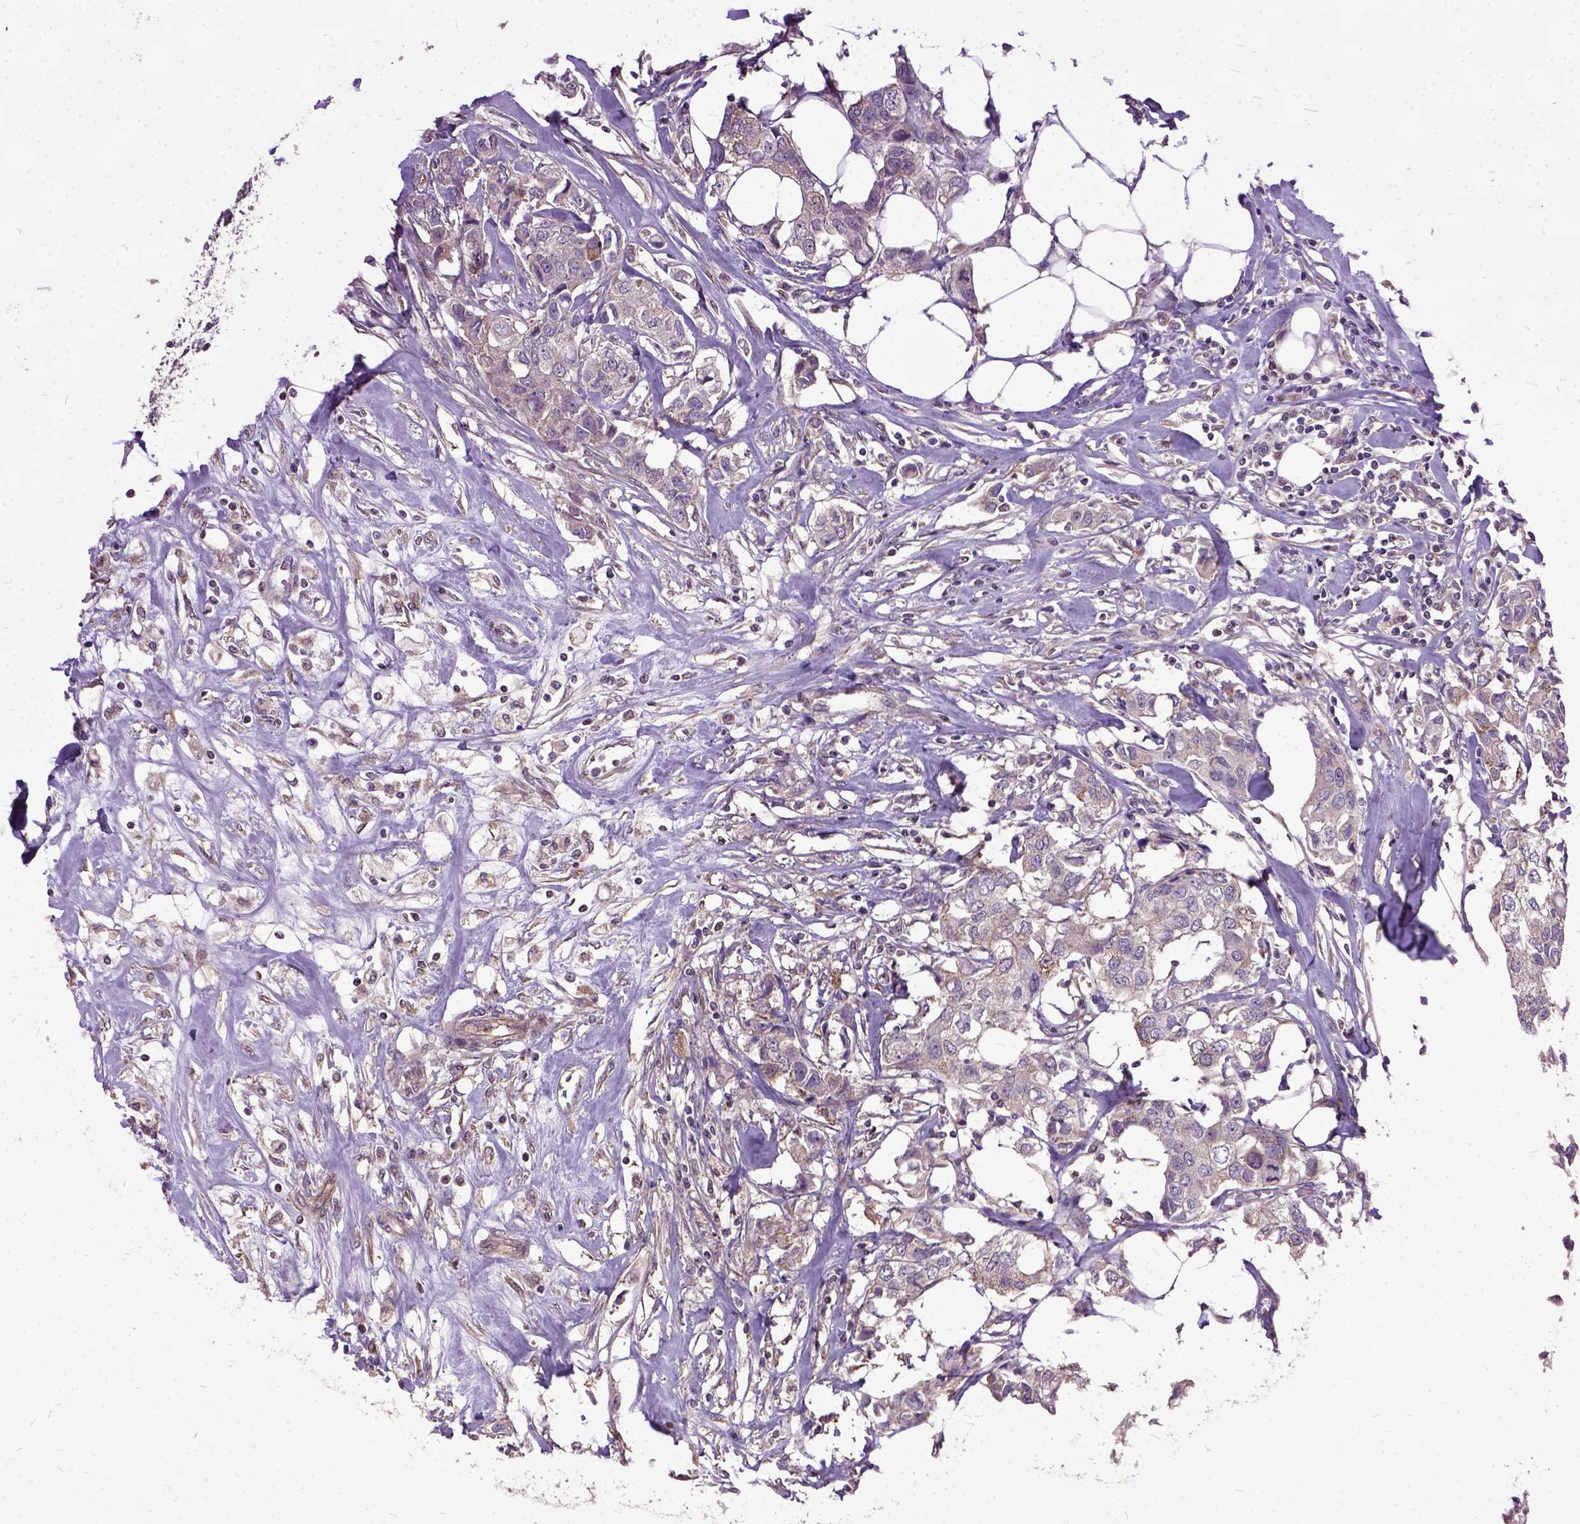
{"staining": {"intensity": "negative", "quantity": "none", "location": "none"}, "tissue": "breast cancer", "cell_type": "Tumor cells", "image_type": "cancer", "snomed": [{"axis": "morphology", "description": "Duct carcinoma"}, {"axis": "topography", "description": "Breast"}], "caption": "Immunohistochemistry of human breast cancer reveals no positivity in tumor cells.", "gene": "AREG", "patient": {"sex": "female", "age": 80}}